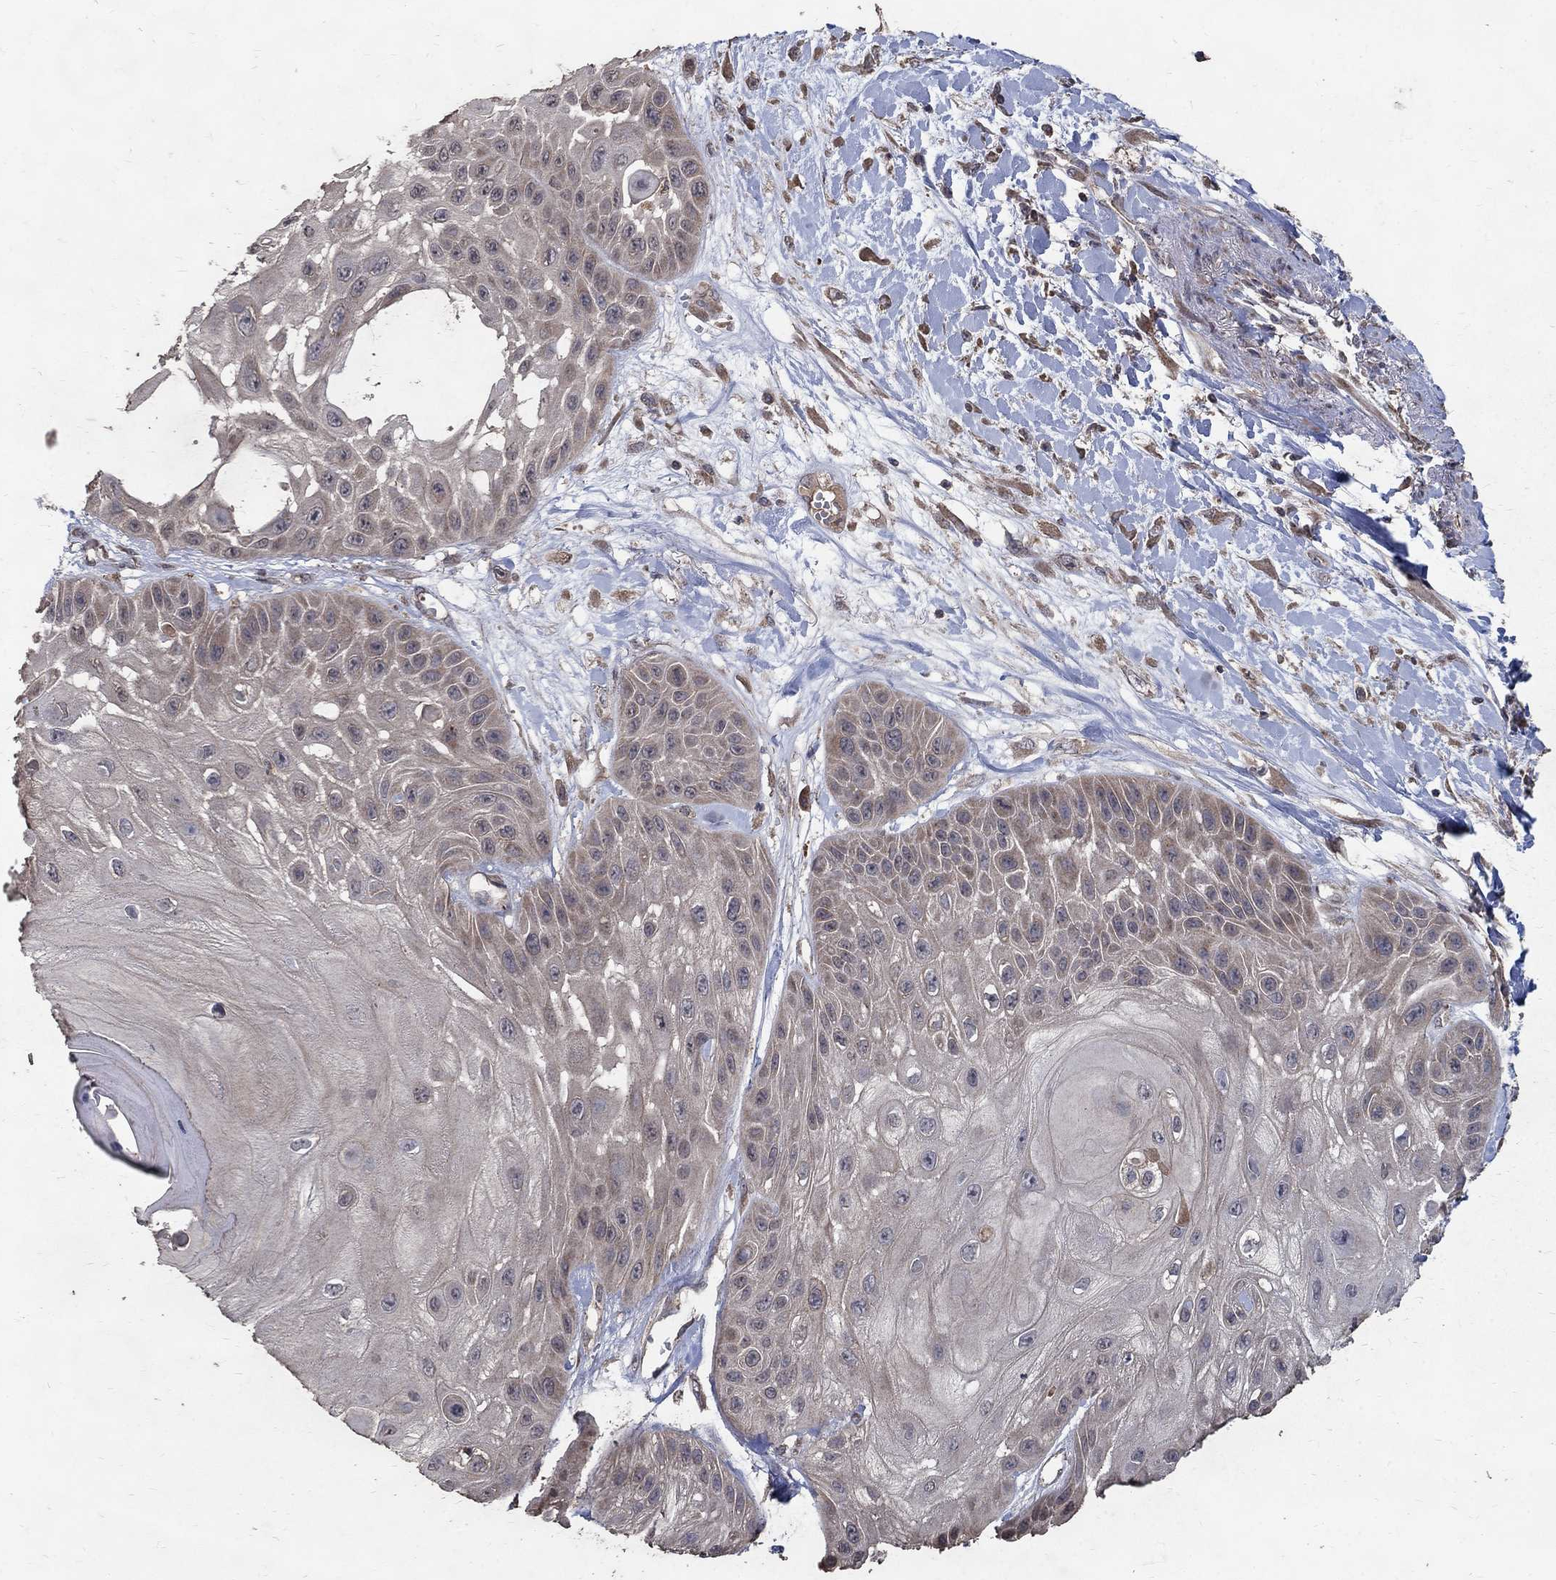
{"staining": {"intensity": "weak", "quantity": "<25%", "location": "cytoplasmic/membranous"}, "tissue": "skin cancer", "cell_type": "Tumor cells", "image_type": "cancer", "snomed": [{"axis": "morphology", "description": "Normal tissue, NOS"}, {"axis": "morphology", "description": "Squamous cell carcinoma, NOS"}, {"axis": "topography", "description": "Skin"}], "caption": "Histopathology image shows no significant protein expression in tumor cells of skin cancer.", "gene": "C17orf75", "patient": {"sex": "male", "age": 79}}